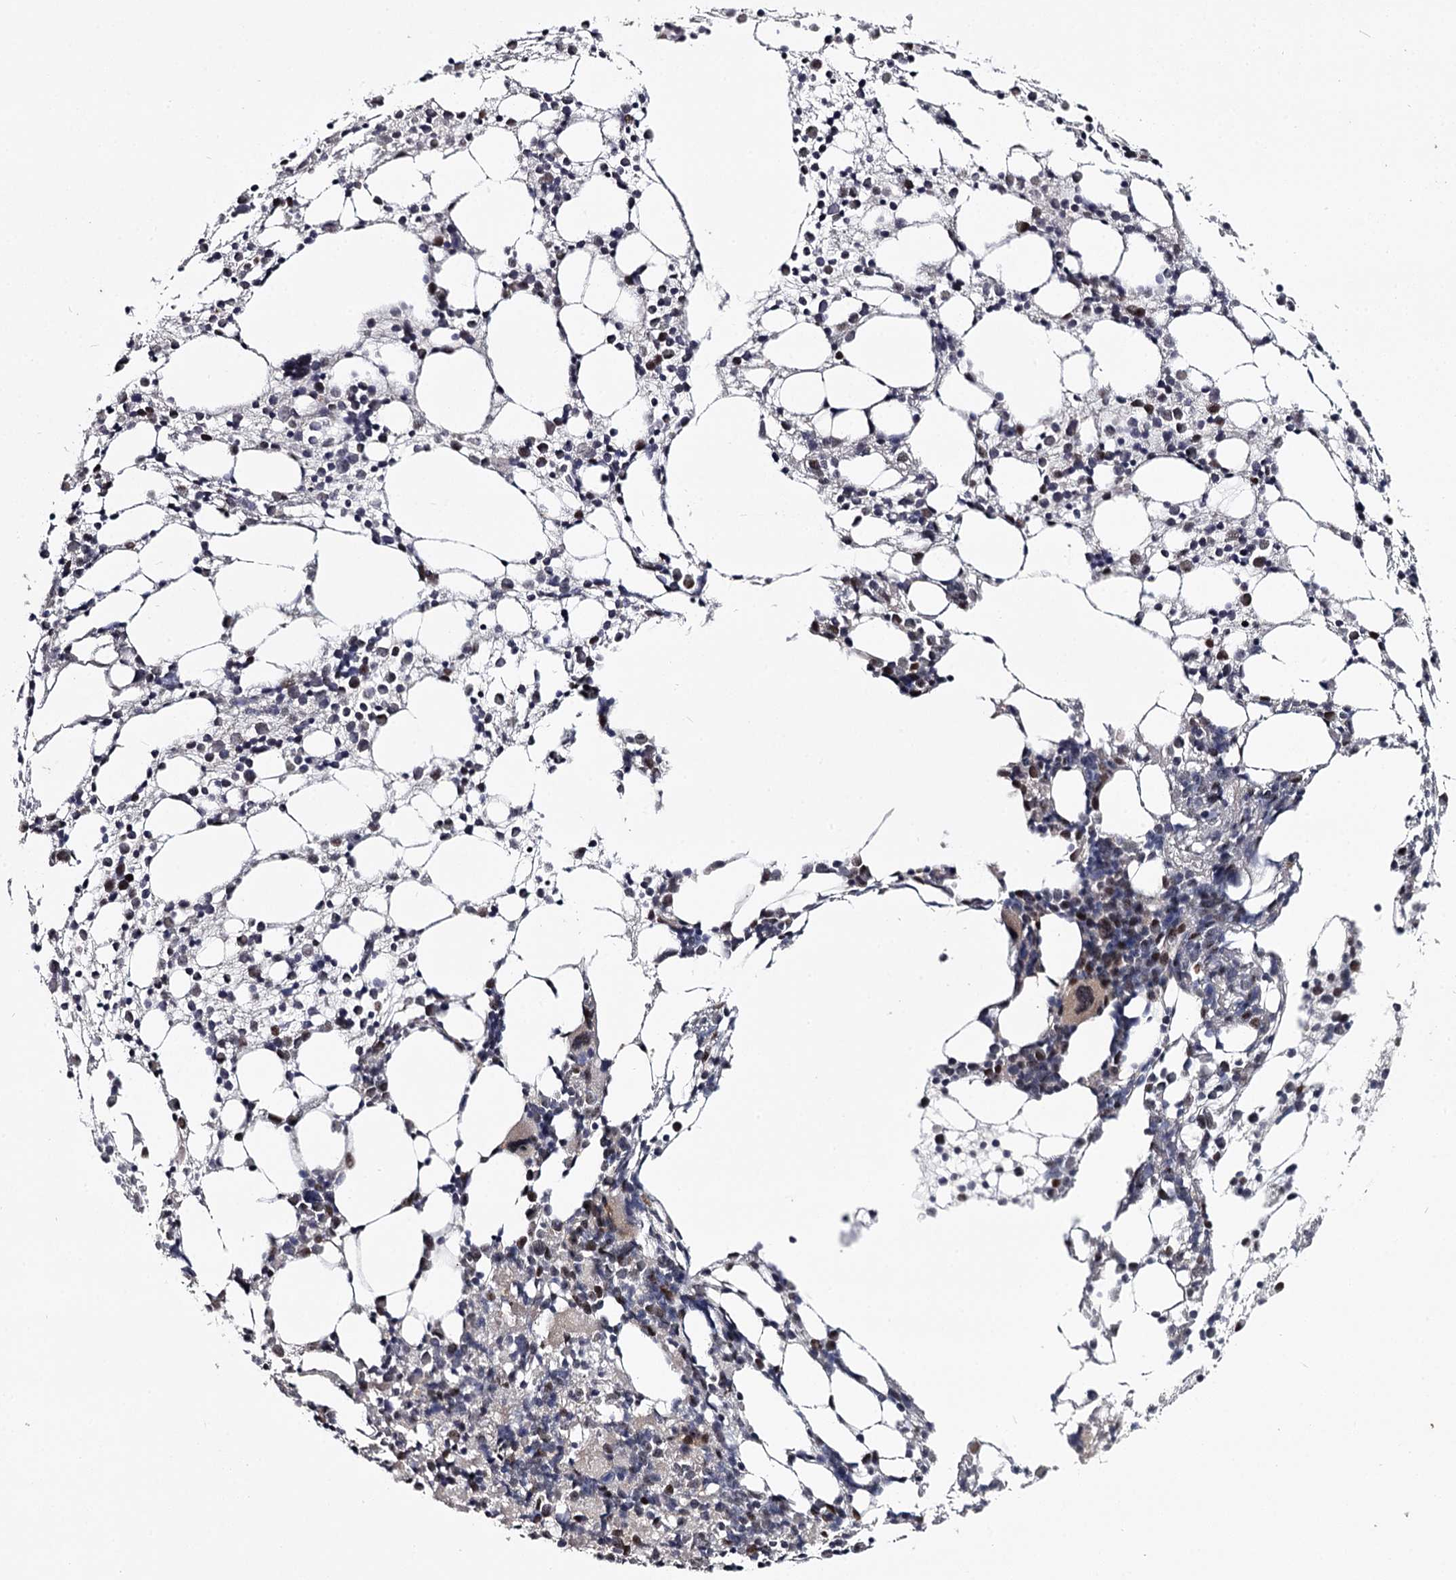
{"staining": {"intensity": "moderate", "quantity": "<25%", "location": "nuclear"}, "tissue": "bone marrow", "cell_type": "Hematopoietic cells", "image_type": "normal", "snomed": [{"axis": "morphology", "description": "Normal tissue, NOS"}, {"axis": "topography", "description": "Bone marrow"}], "caption": "Immunohistochemical staining of benign human bone marrow reveals moderate nuclear protein staining in about <25% of hematopoietic cells.", "gene": "RNF44", "patient": {"sex": "female", "age": 57}}